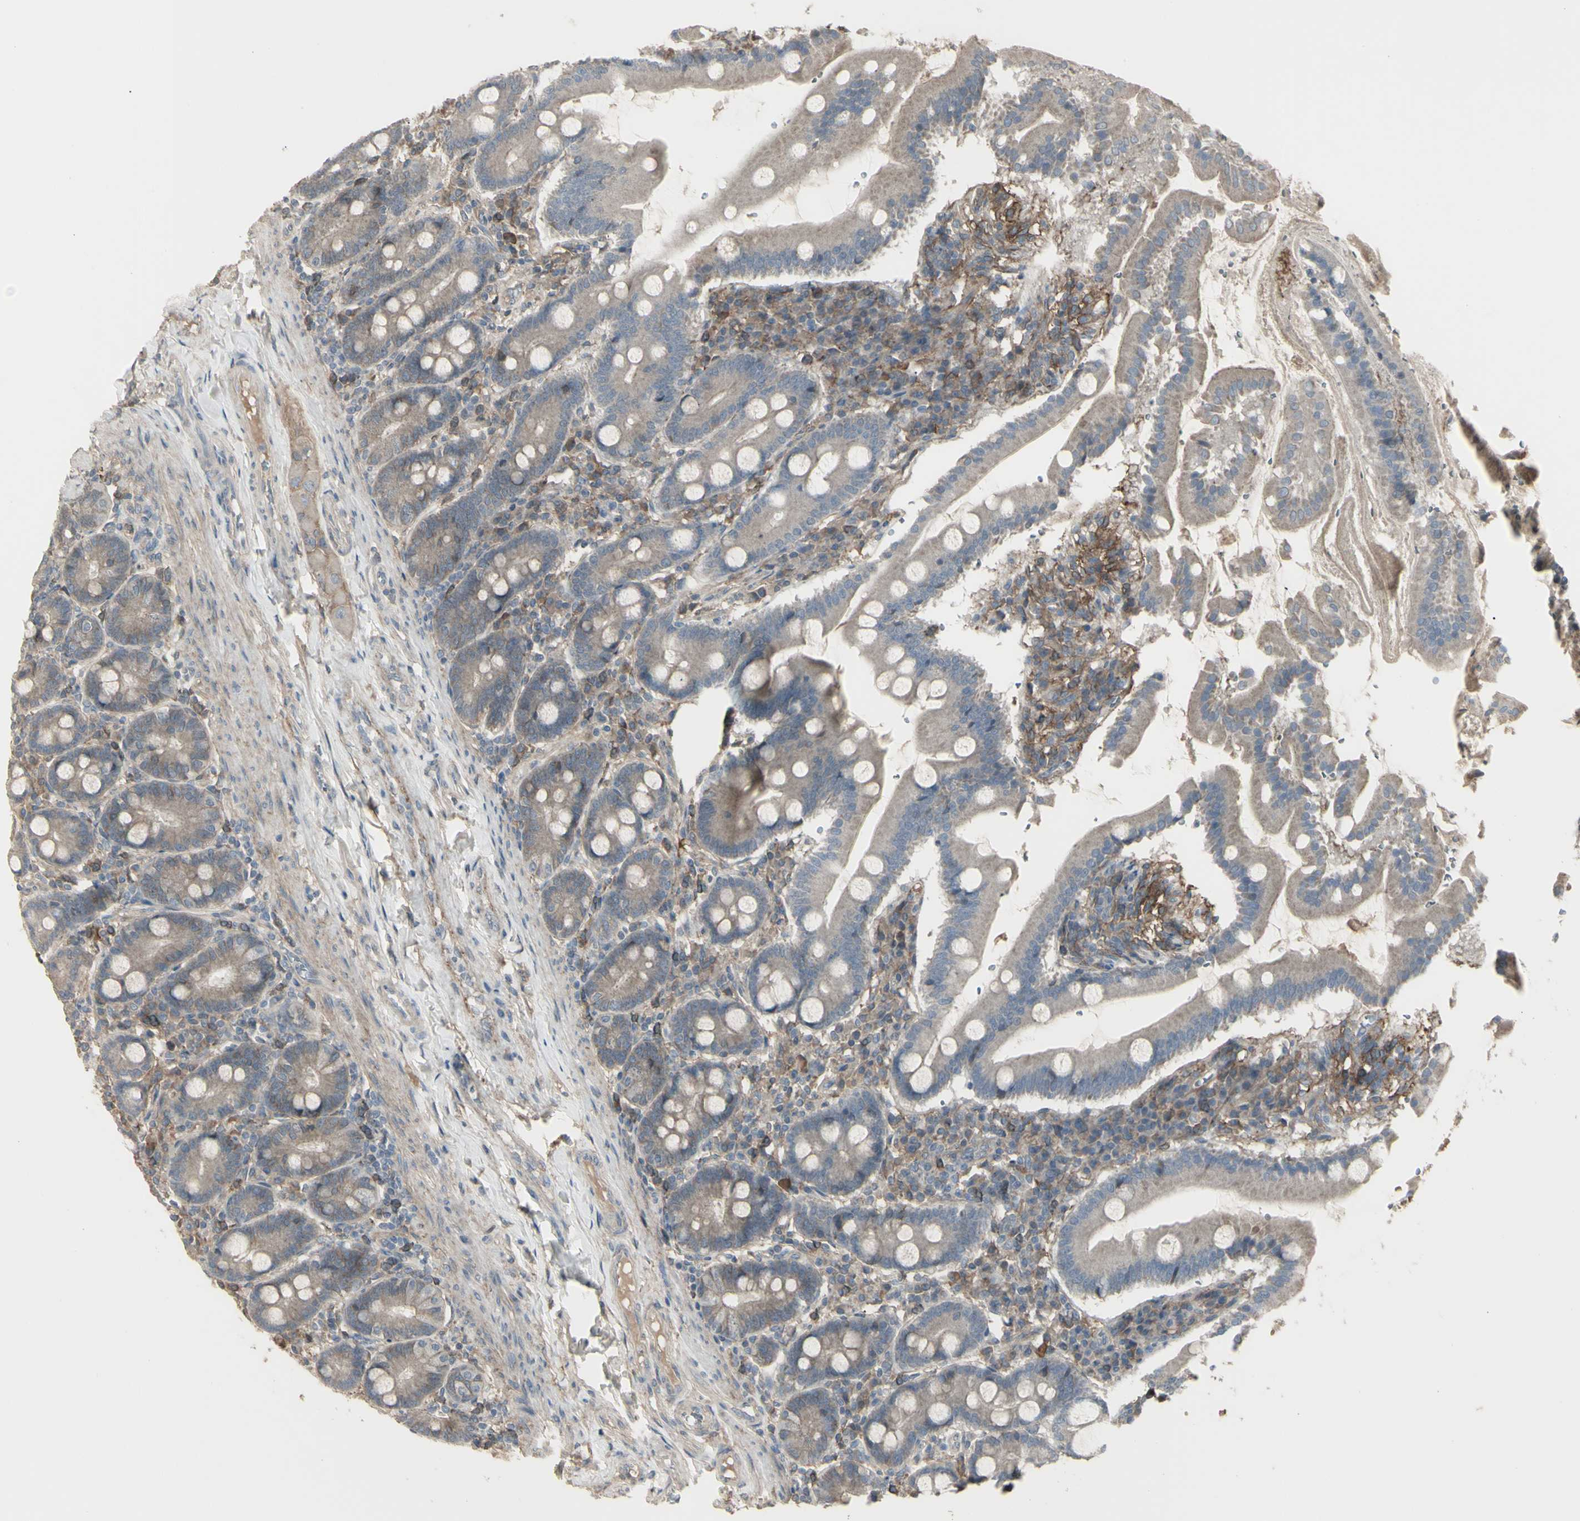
{"staining": {"intensity": "moderate", "quantity": ">75%", "location": "cytoplasmic/membranous"}, "tissue": "duodenum", "cell_type": "Glandular cells", "image_type": "normal", "snomed": [{"axis": "morphology", "description": "Normal tissue, NOS"}, {"axis": "topography", "description": "Duodenum"}], "caption": "Duodenum stained with IHC exhibits moderate cytoplasmic/membranous positivity in about >75% of glandular cells.", "gene": "CD276", "patient": {"sex": "male", "age": 50}}